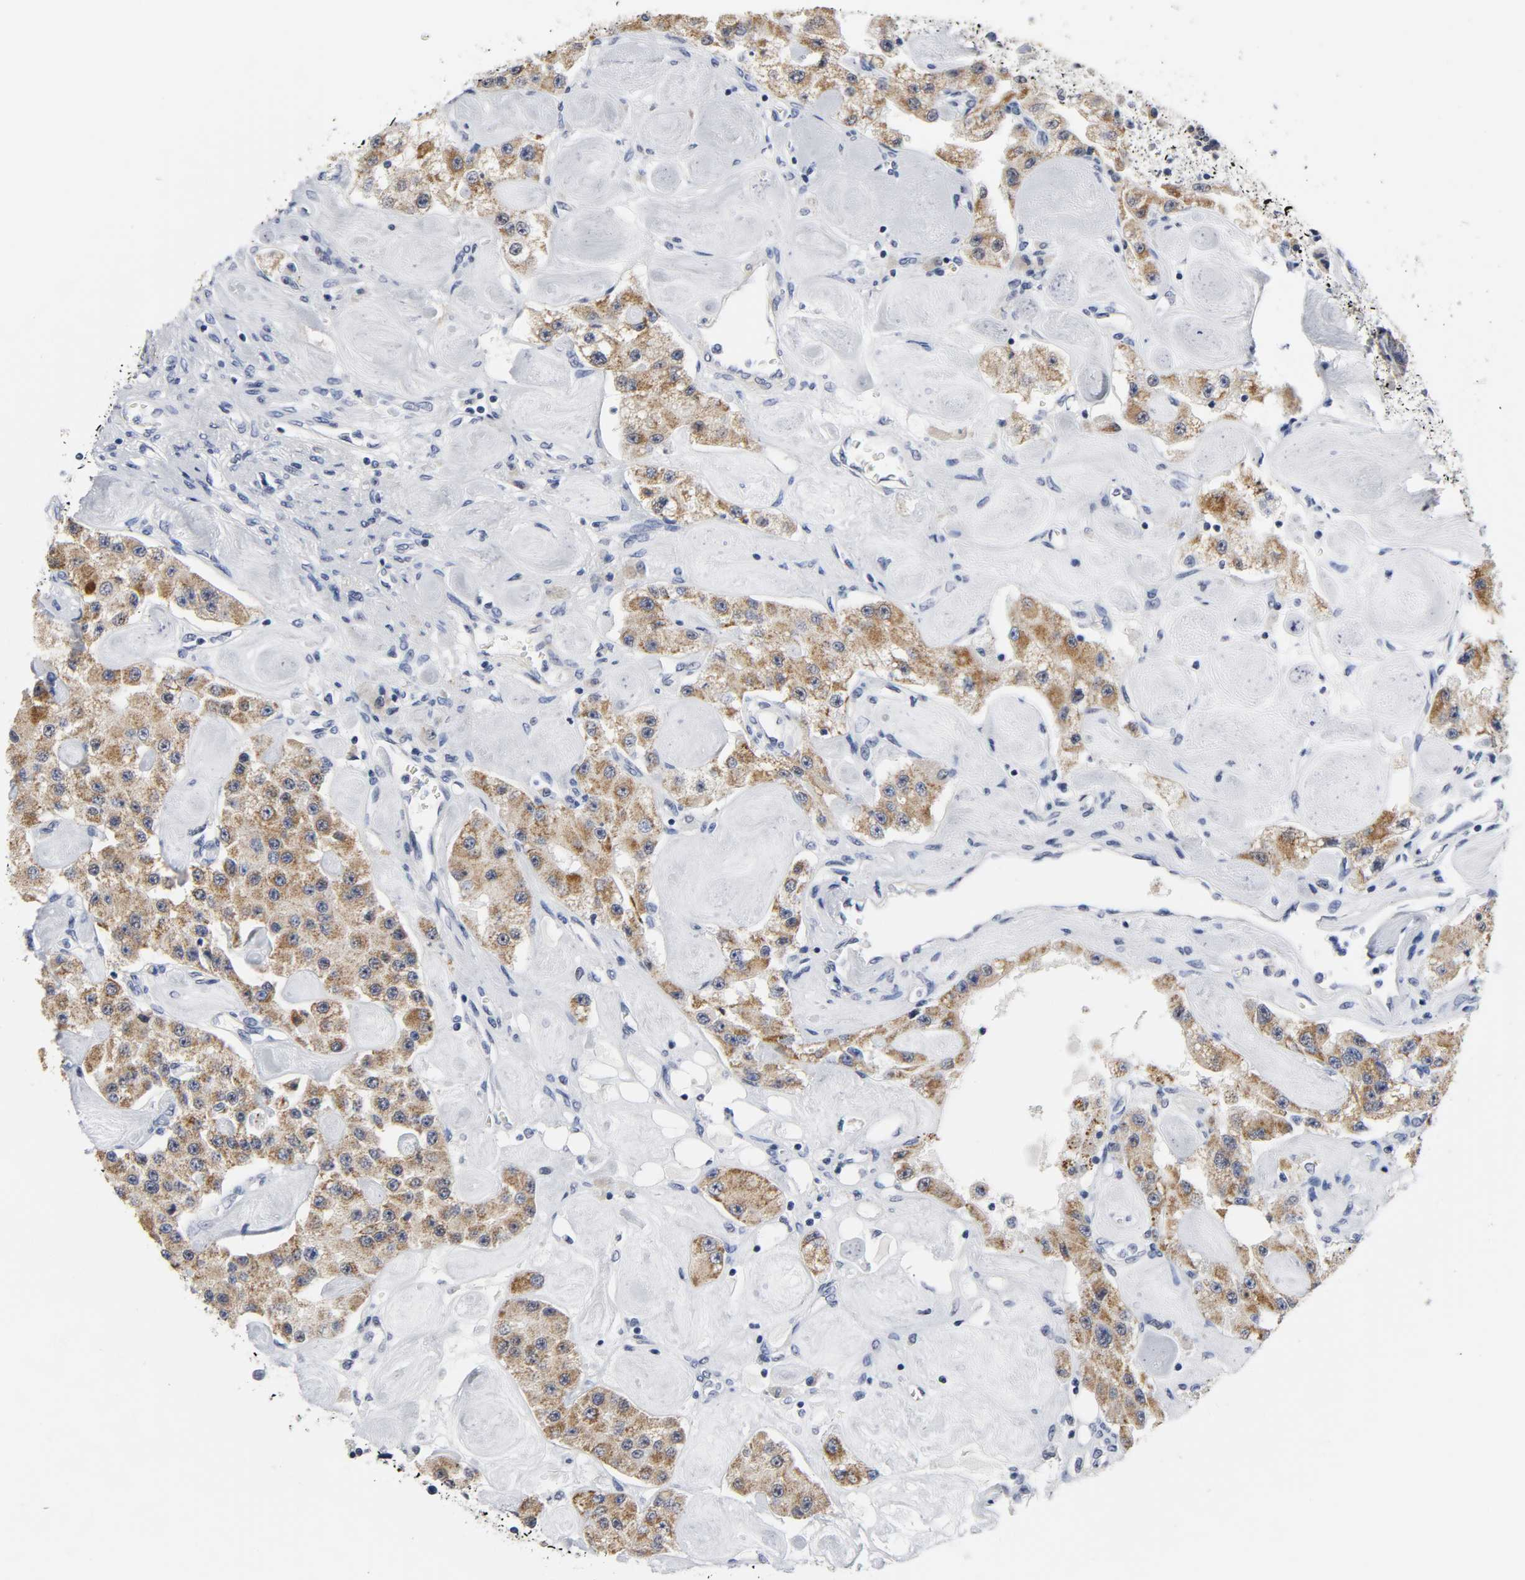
{"staining": {"intensity": "strong", "quantity": ">75%", "location": "cytoplasmic/membranous"}, "tissue": "carcinoid", "cell_type": "Tumor cells", "image_type": "cancer", "snomed": [{"axis": "morphology", "description": "Carcinoid, malignant, NOS"}, {"axis": "topography", "description": "Pancreas"}], "caption": "A brown stain labels strong cytoplasmic/membranous positivity of a protein in human carcinoid tumor cells. The staining was performed using DAB (3,3'-diaminobenzidine) to visualize the protein expression in brown, while the nuclei were stained in blue with hematoxylin (Magnification: 20x).", "gene": "GRHL2", "patient": {"sex": "male", "age": 41}}